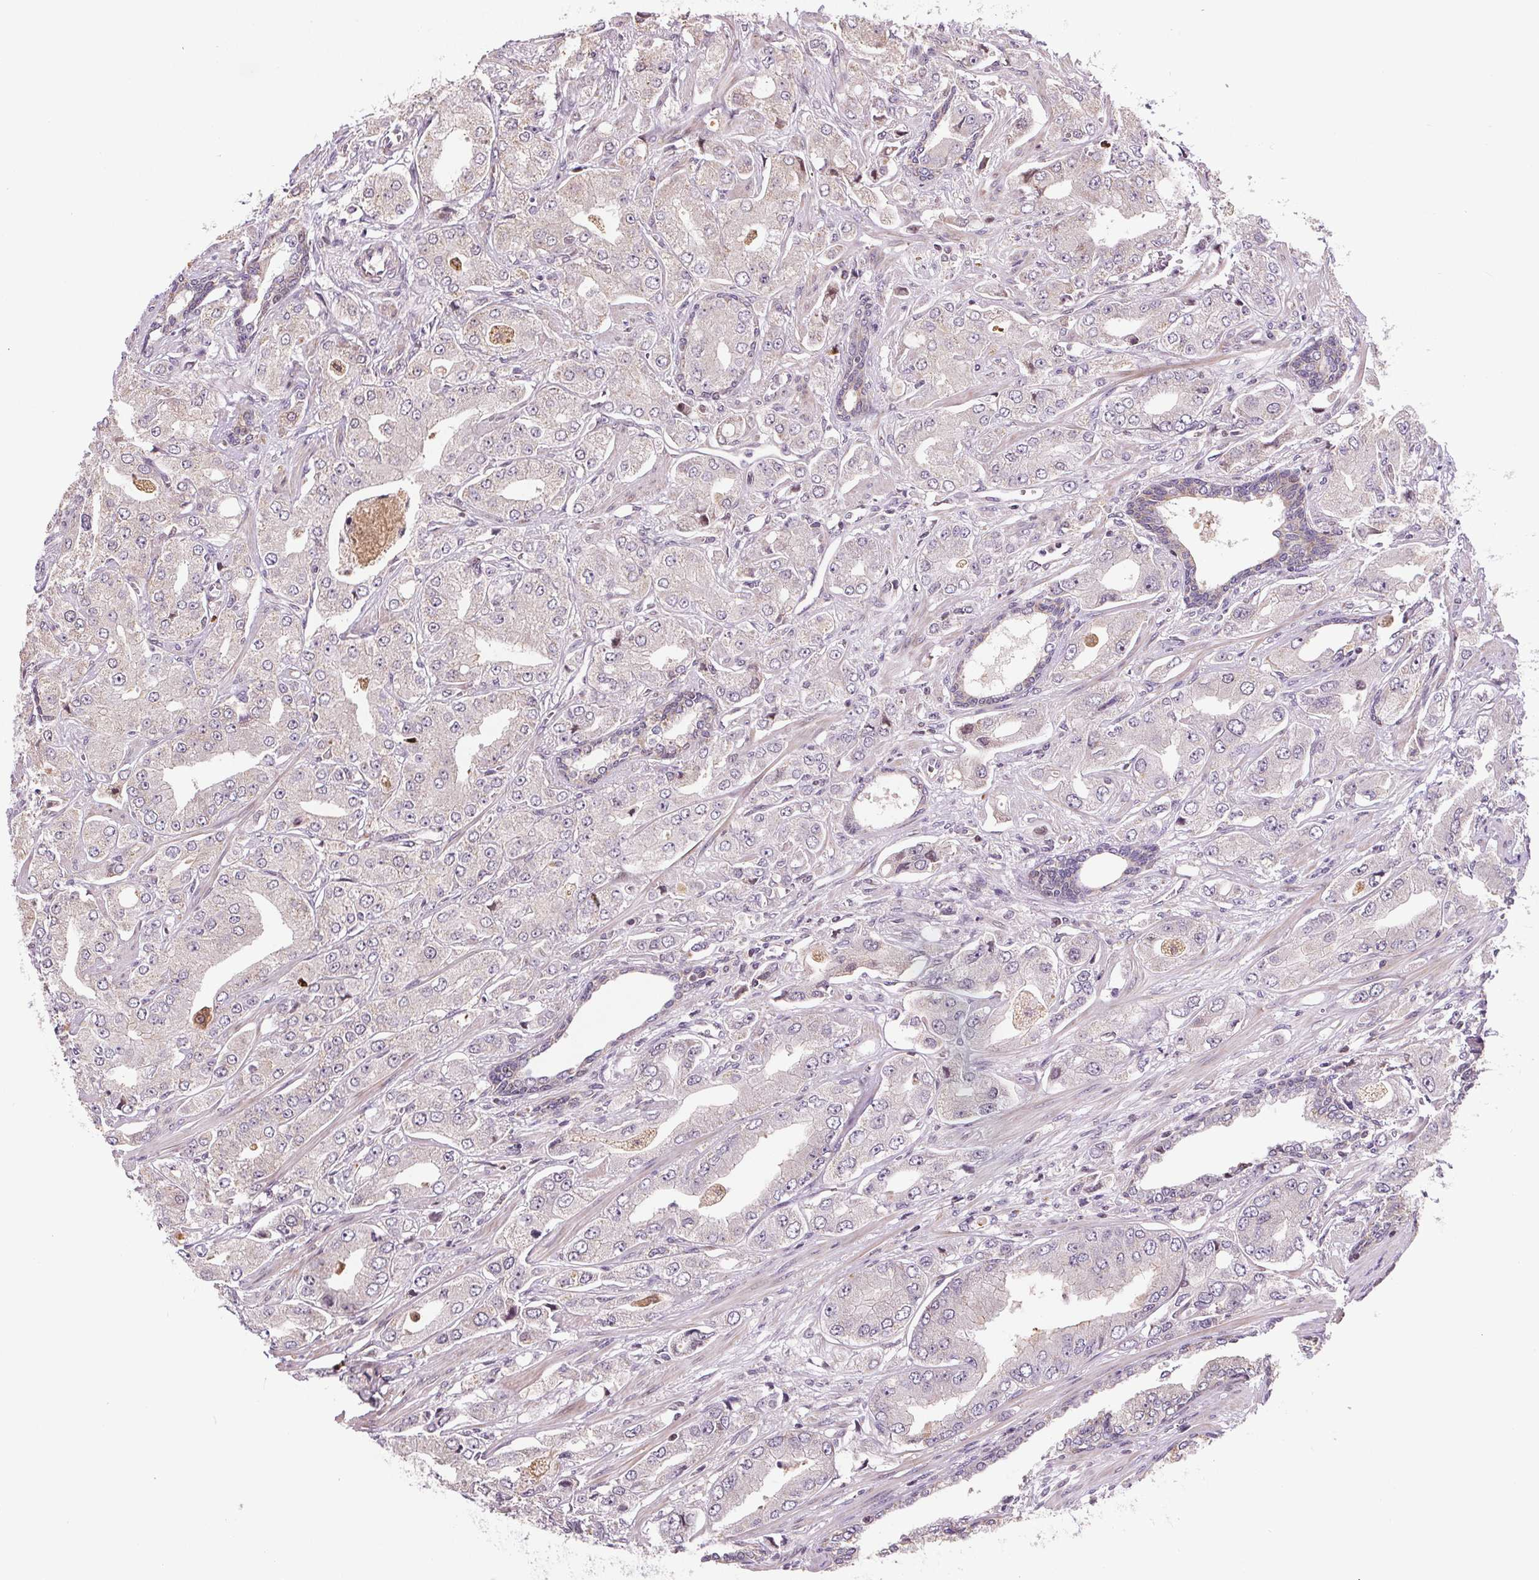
{"staining": {"intensity": "negative", "quantity": "none", "location": "none"}, "tissue": "prostate cancer", "cell_type": "Tumor cells", "image_type": "cancer", "snomed": [{"axis": "morphology", "description": "Adenocarcinoma, Low grade"}, {"axis": "topography", "description": "Prostate"}], "caption": "Immunohistochemistry (IHC) of human prostate cancer reveals no positivity in tumor cells.", "gene": "SUCLA2", "patient": {"sex": "male", "age": 60}}